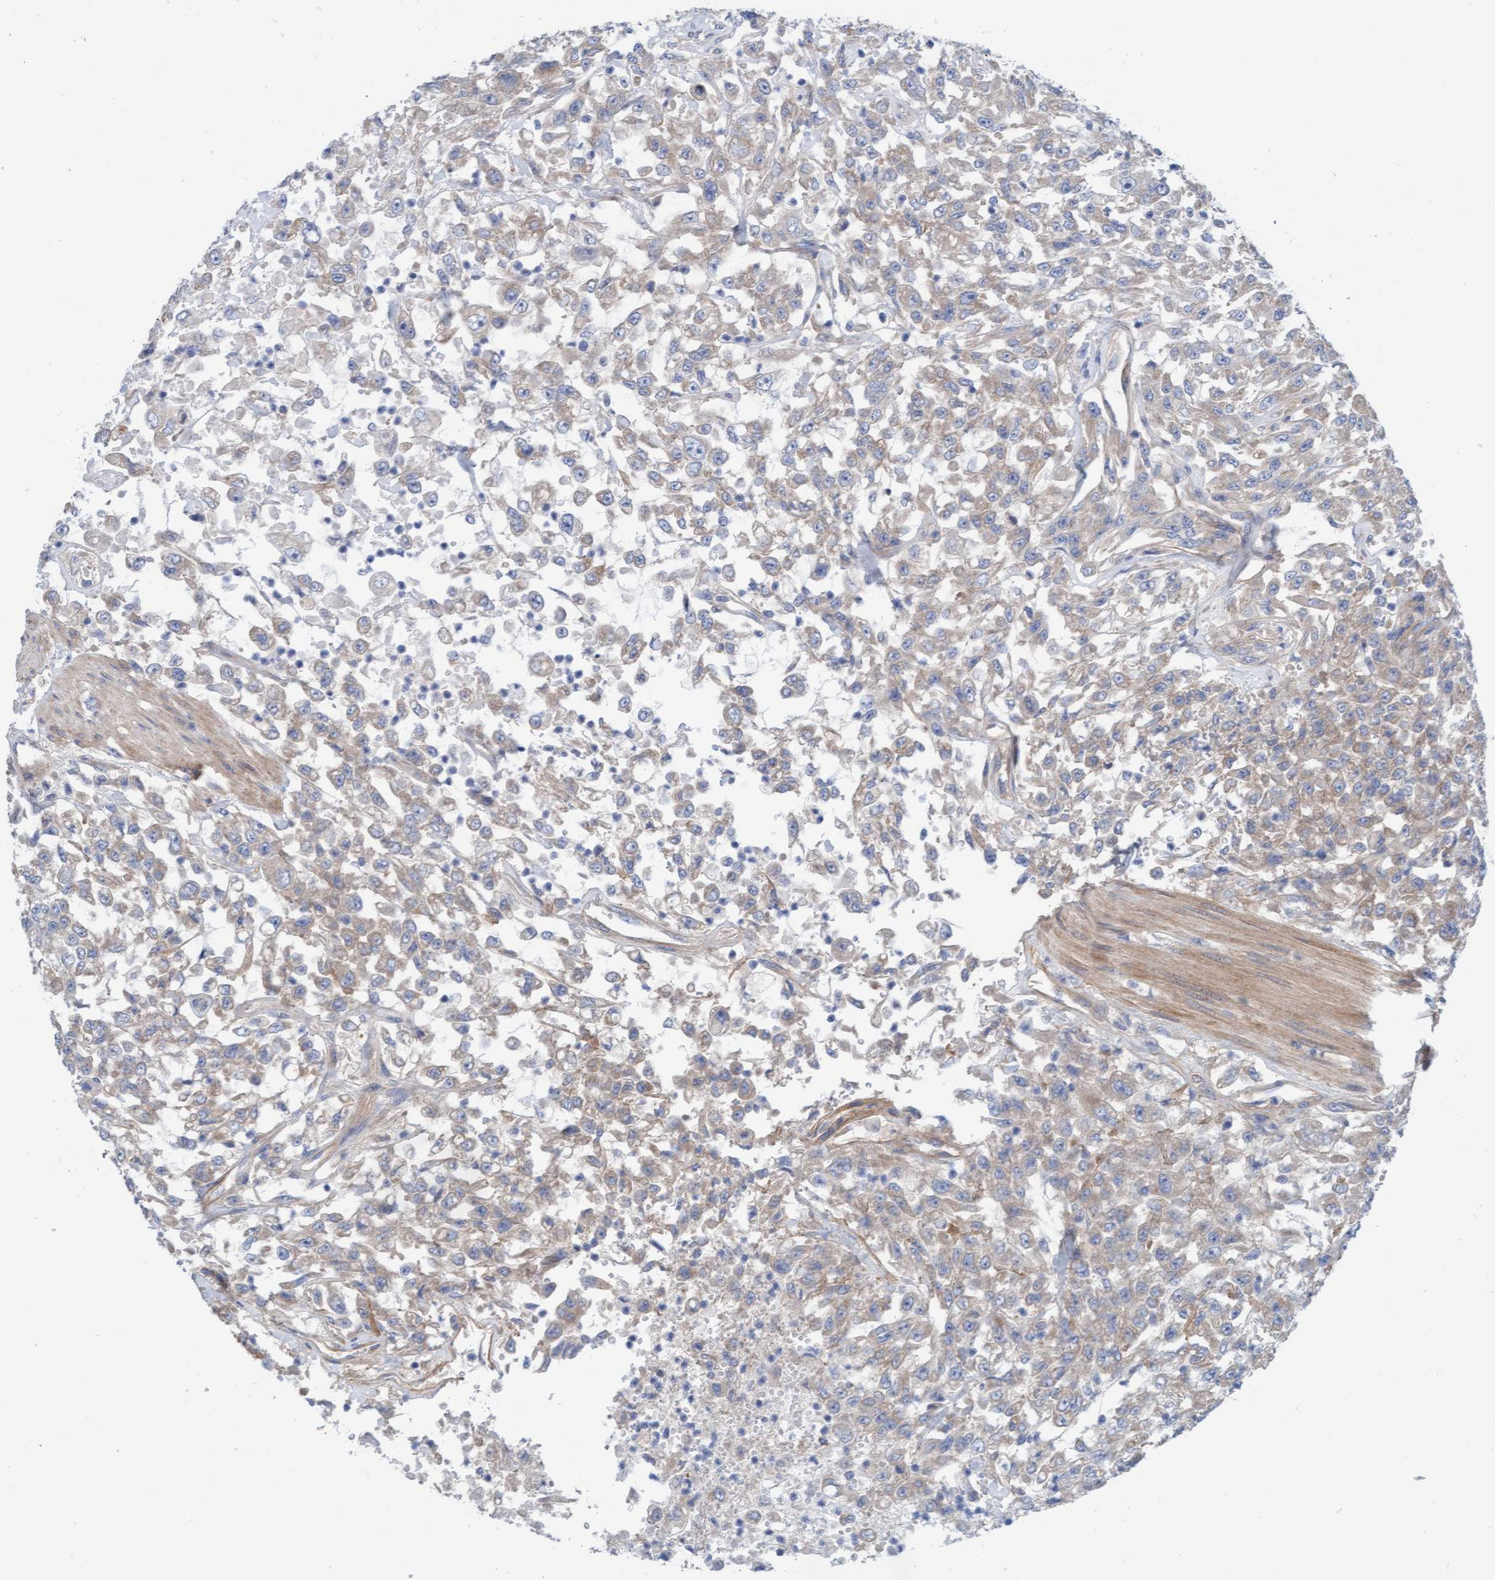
{"staining": {"intensity": "weak", "quantity": ">75%", "location": "cytoplasmic/membranous"}, "tissue": "urothelial cancer", "cell_type": "Tumor cells", "image_type": "cancer", "snomed": [{"axis": "morphology", "description": "Urothelial carcinoma, High grade"}, {"axis": "topography", "description": "Urinary bladder"}], "caption": "Human high-grade urothelial carcinoma stained for a protein (brown) reveals weak cytoplasmic/membranous positive expression in approximately >75% of tumor cells.", "gene": "CDK5RAP3", "patient": {"sex": "male", "age": 46}}